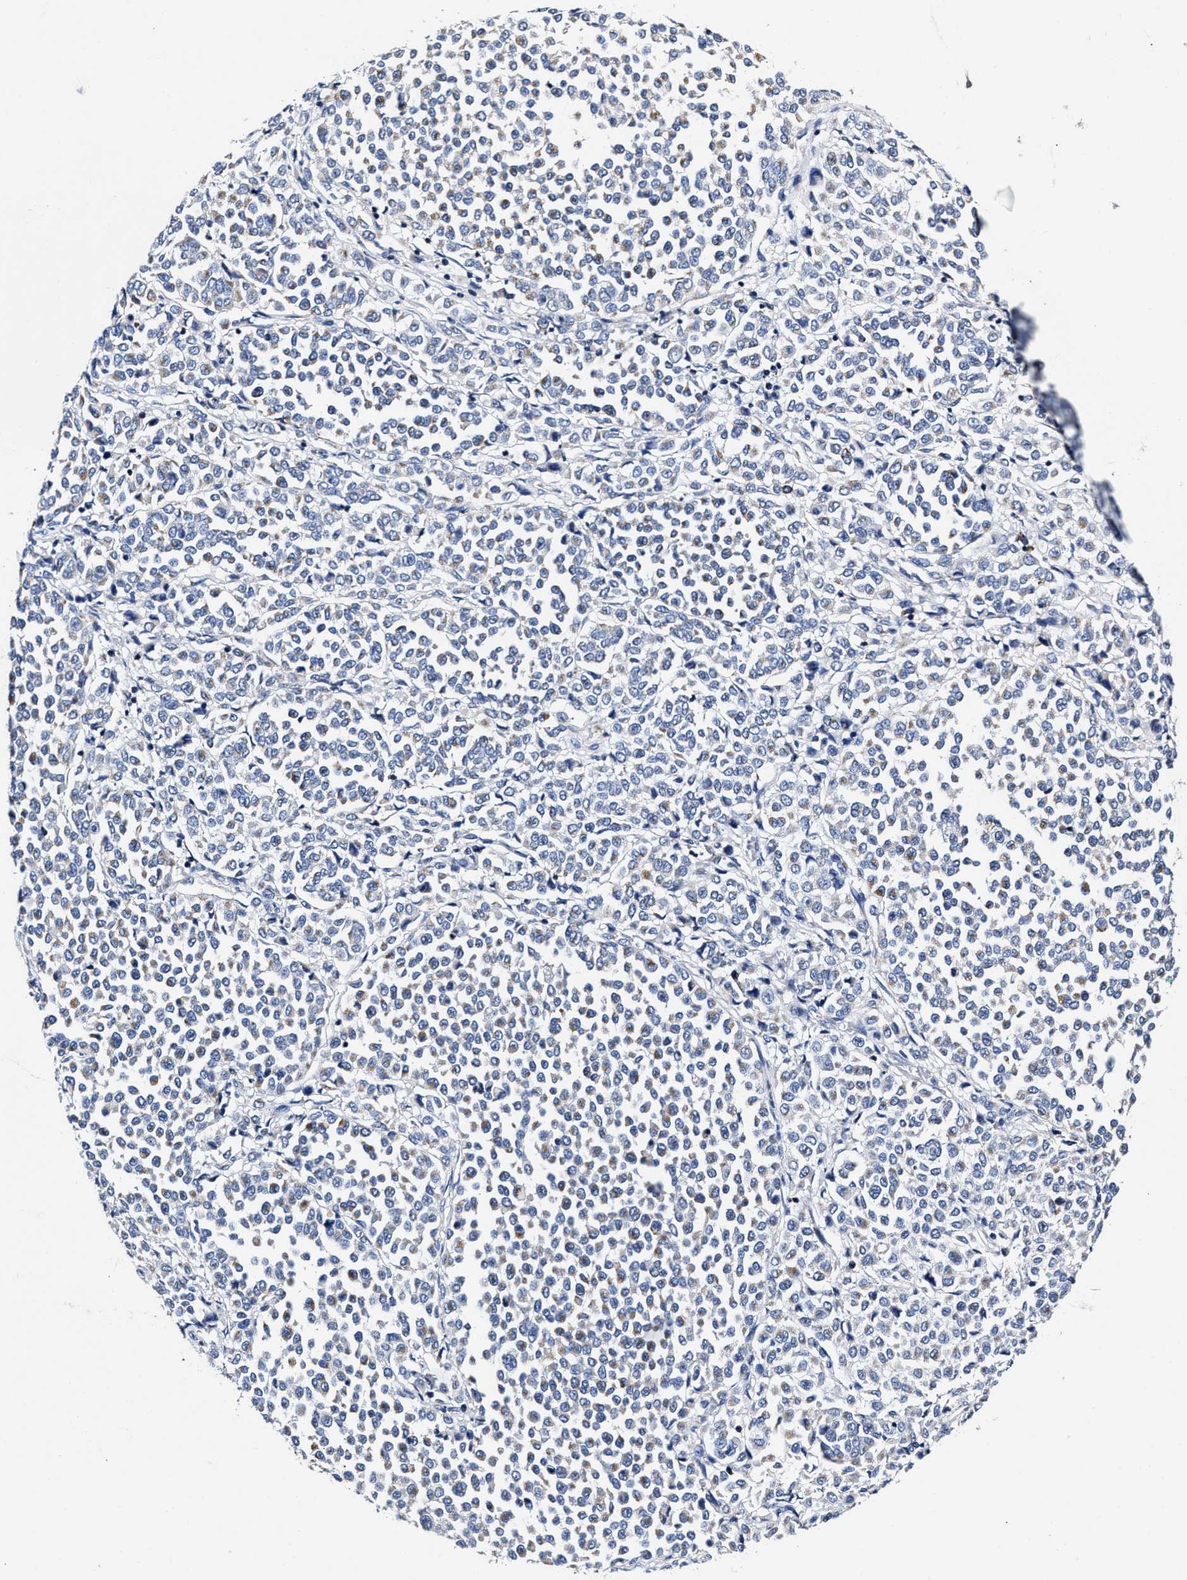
{"staining": {"intensity": "weak", "quantity": "<25%", "location": "cytoplasmic/membranous"}, "tissue": "melanoma", "cell_type": "Tumor cells", "image_type": "cancer", "snomed": [{"axis": "morphology", "description": "Malignant melanoma, Metastatic site"}, {"axis": "topography", "description": "Pancreas"}], "caption": "Photomicrograph shows no significant protein expression in tumor cells of melanoma.", "gene": "HINT2", "patient": {"sex": "female", "age": 30}}